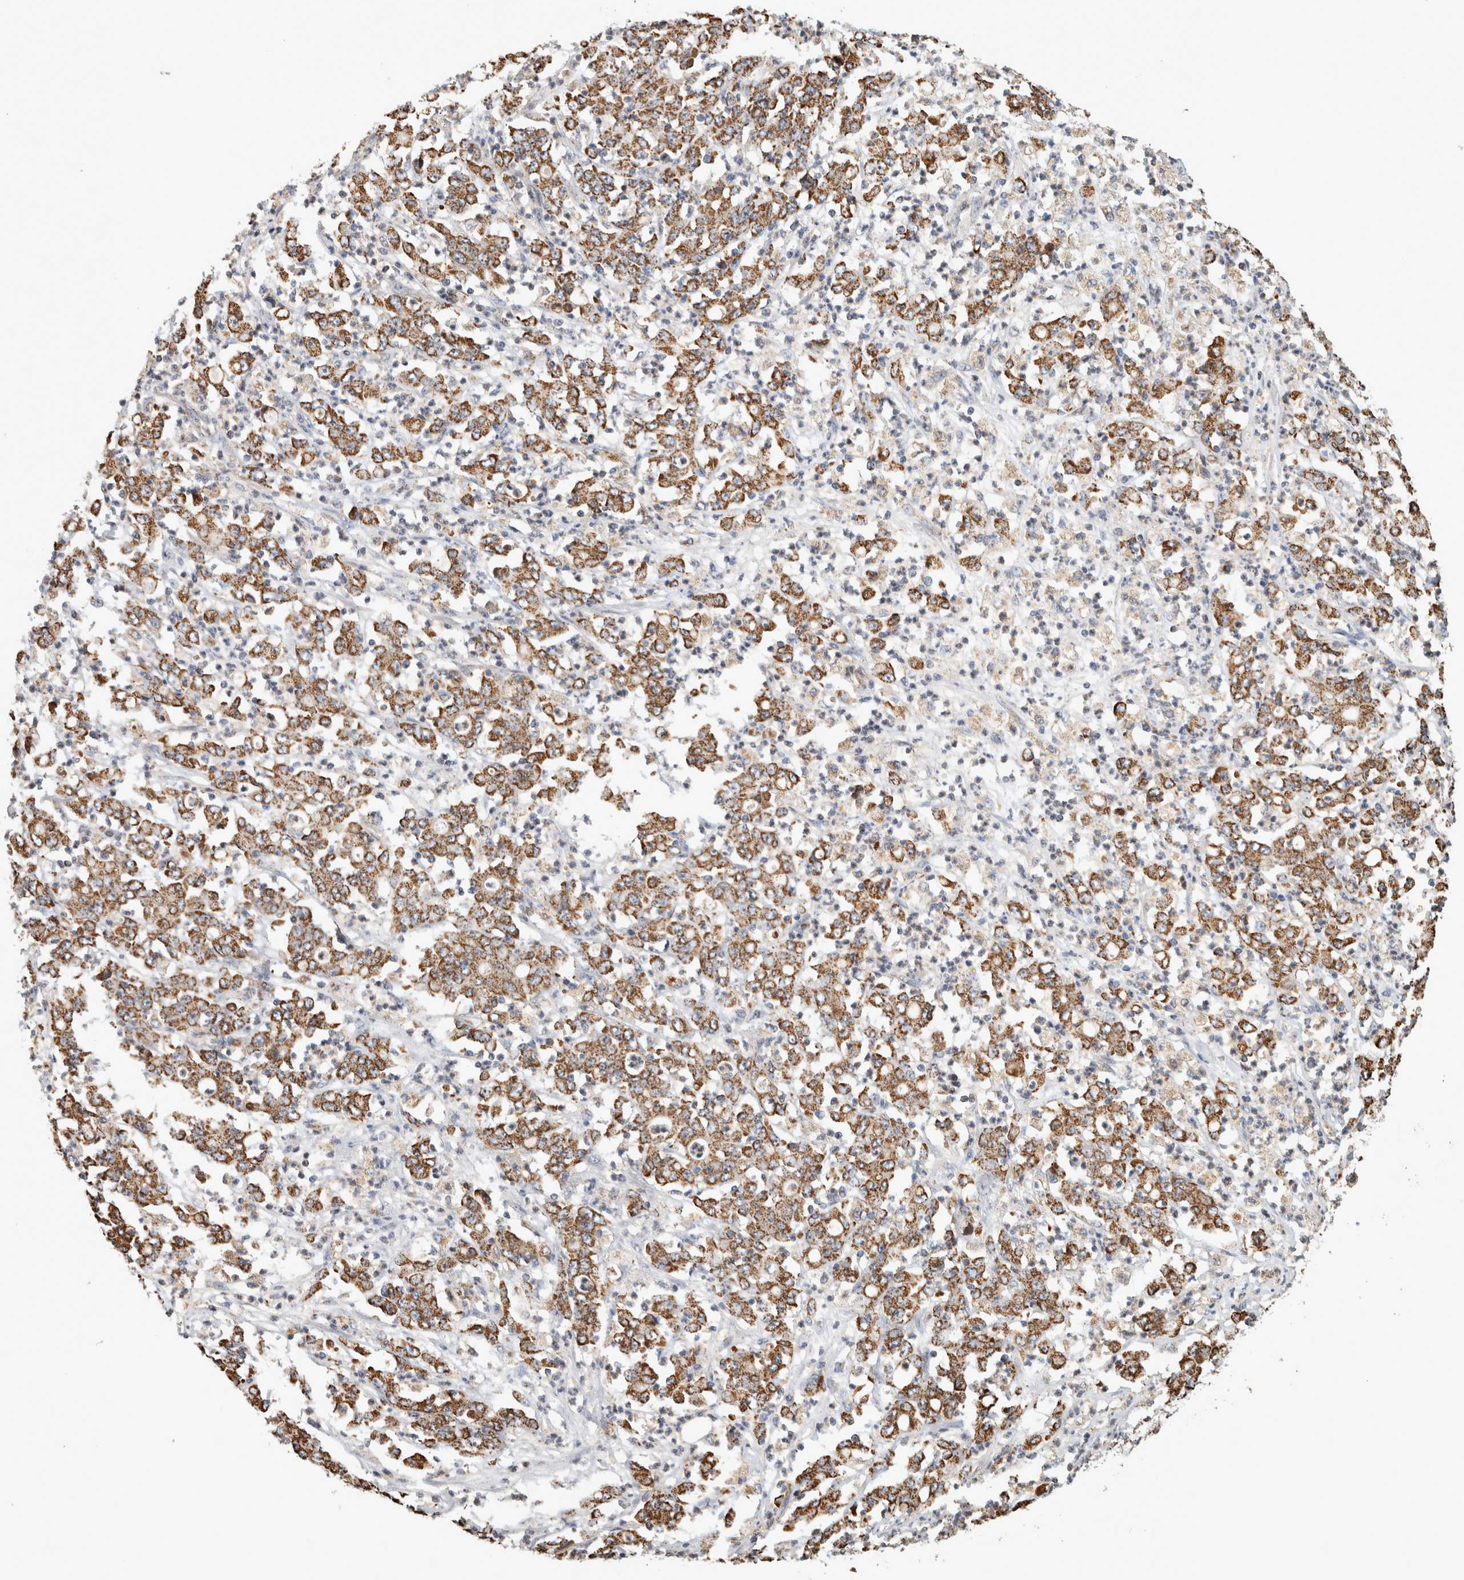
{"staining": {"intensity": "moderate", "quantity": ">75%", "location": "cytoplasmic/membranous"}, "tissue": "stomach cancer", "cell_type": "Tumor cells", "image_type": "cancer", "snomed": [{"axis": "morphology", "description": "Adenocarcinoma, NOS"}, {"axis": "topography", "description": "Stomach, lower"}], "caption": "Stomach cancer (adenocarcinoma) stained for a protein shows moderate cytoplasmic/membranous positivity in tumor cells.", "gene": "ST8SIA1", "patient": {"sex": "female", "age": 71}}